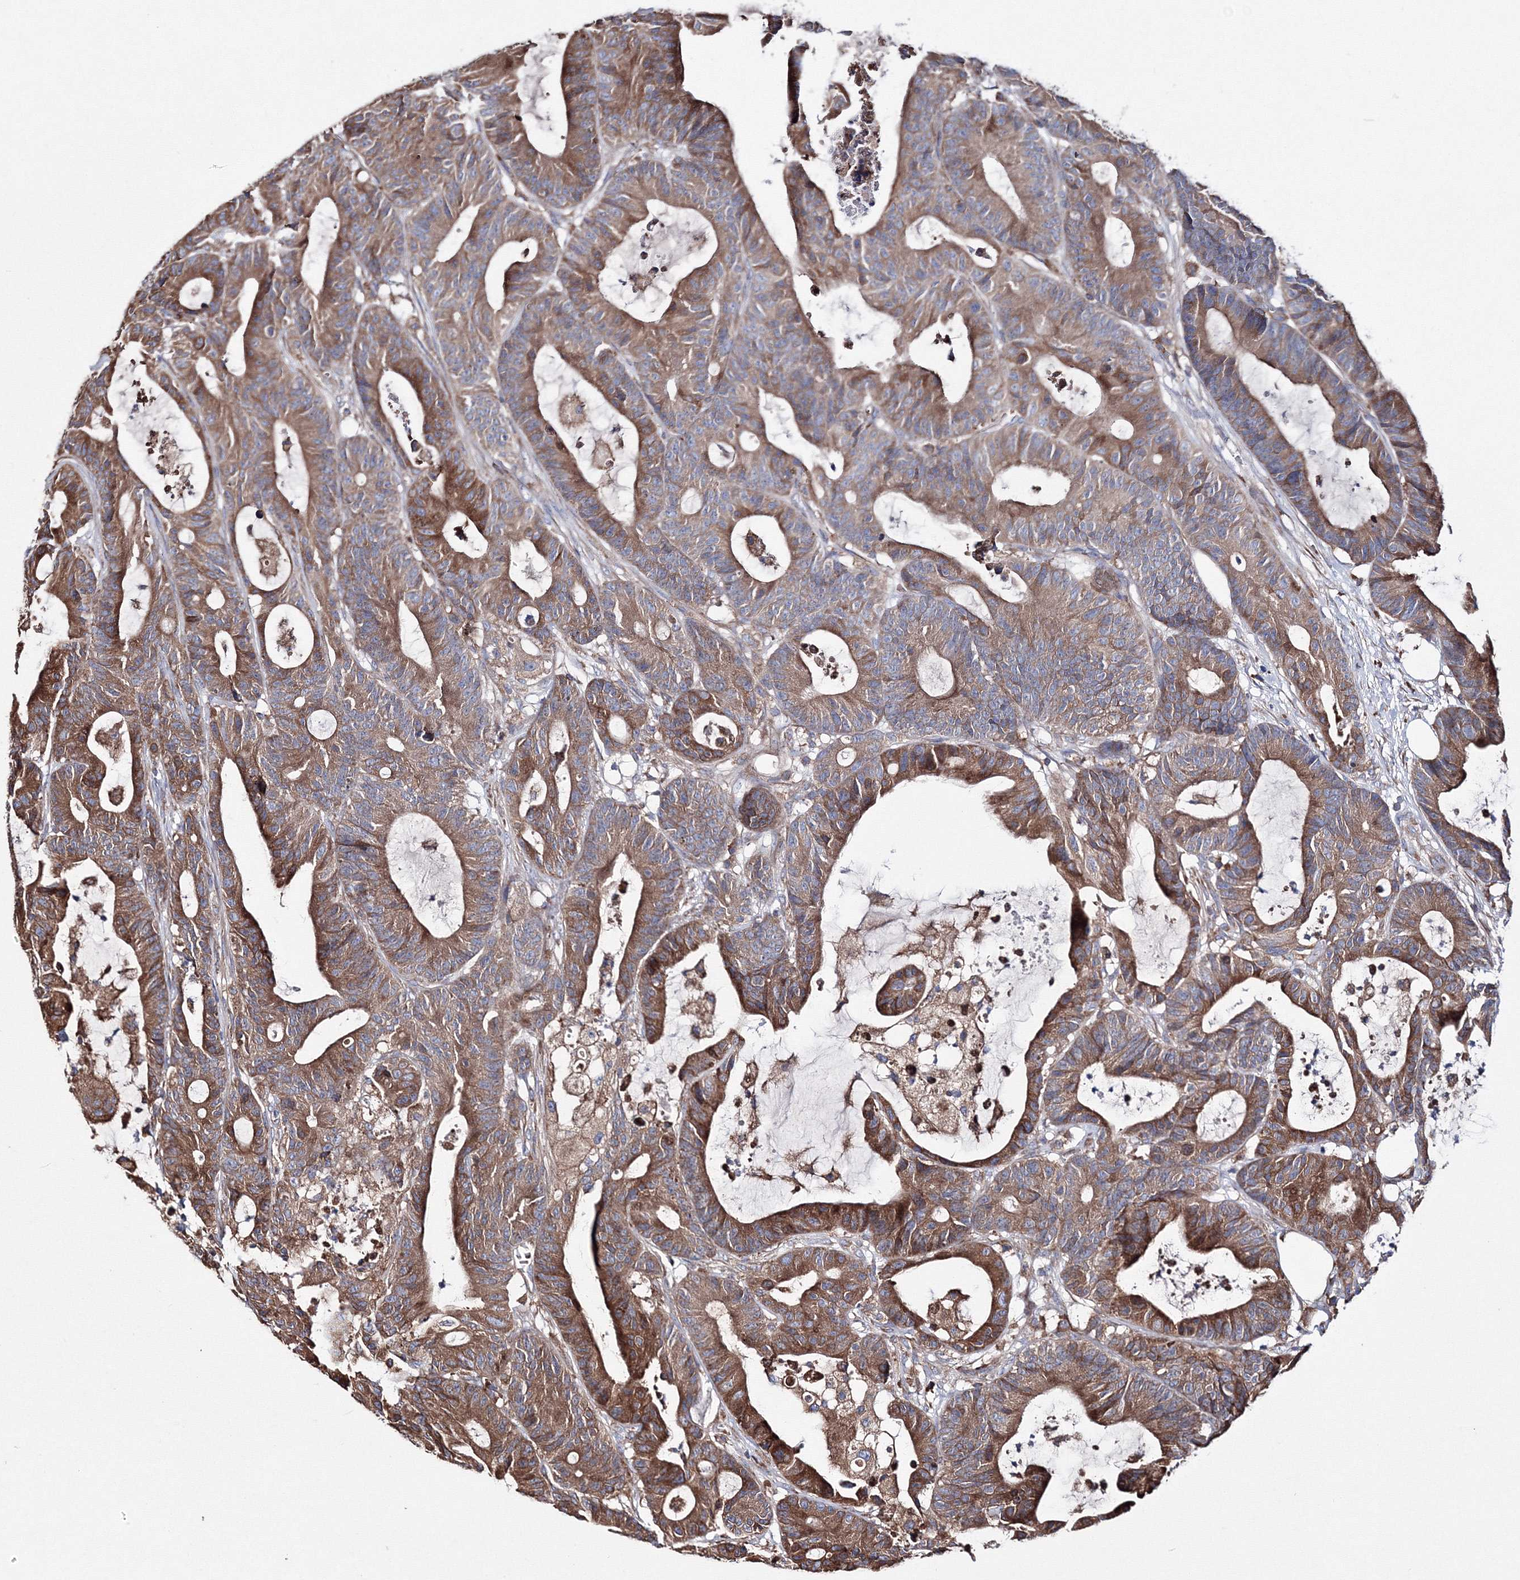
{"staining": {"intensity": "moderate", "quantity": ">75%", "location": "cytoplasmic/membranous"}, "tissue": "colorectal cancer", "cell_type": "Tumor cells", "image_type": "cancer", "snomed": [{"axis": "morphology", "description": "Adenocarcinoma, NOS"}, {"axis": "topography", "description": "Colon"}], "caption": "Immunohistochemical staining of human colorectal cancer reveals medium levels of moderate cytoplasmic/membranous protein staining in approximately >75% of tumor cells. (brown staining indicates protein expression, while blue staining denotes nuclei).", "gene": "VPS8", "patient": {"sex": "female", "age": 84}}